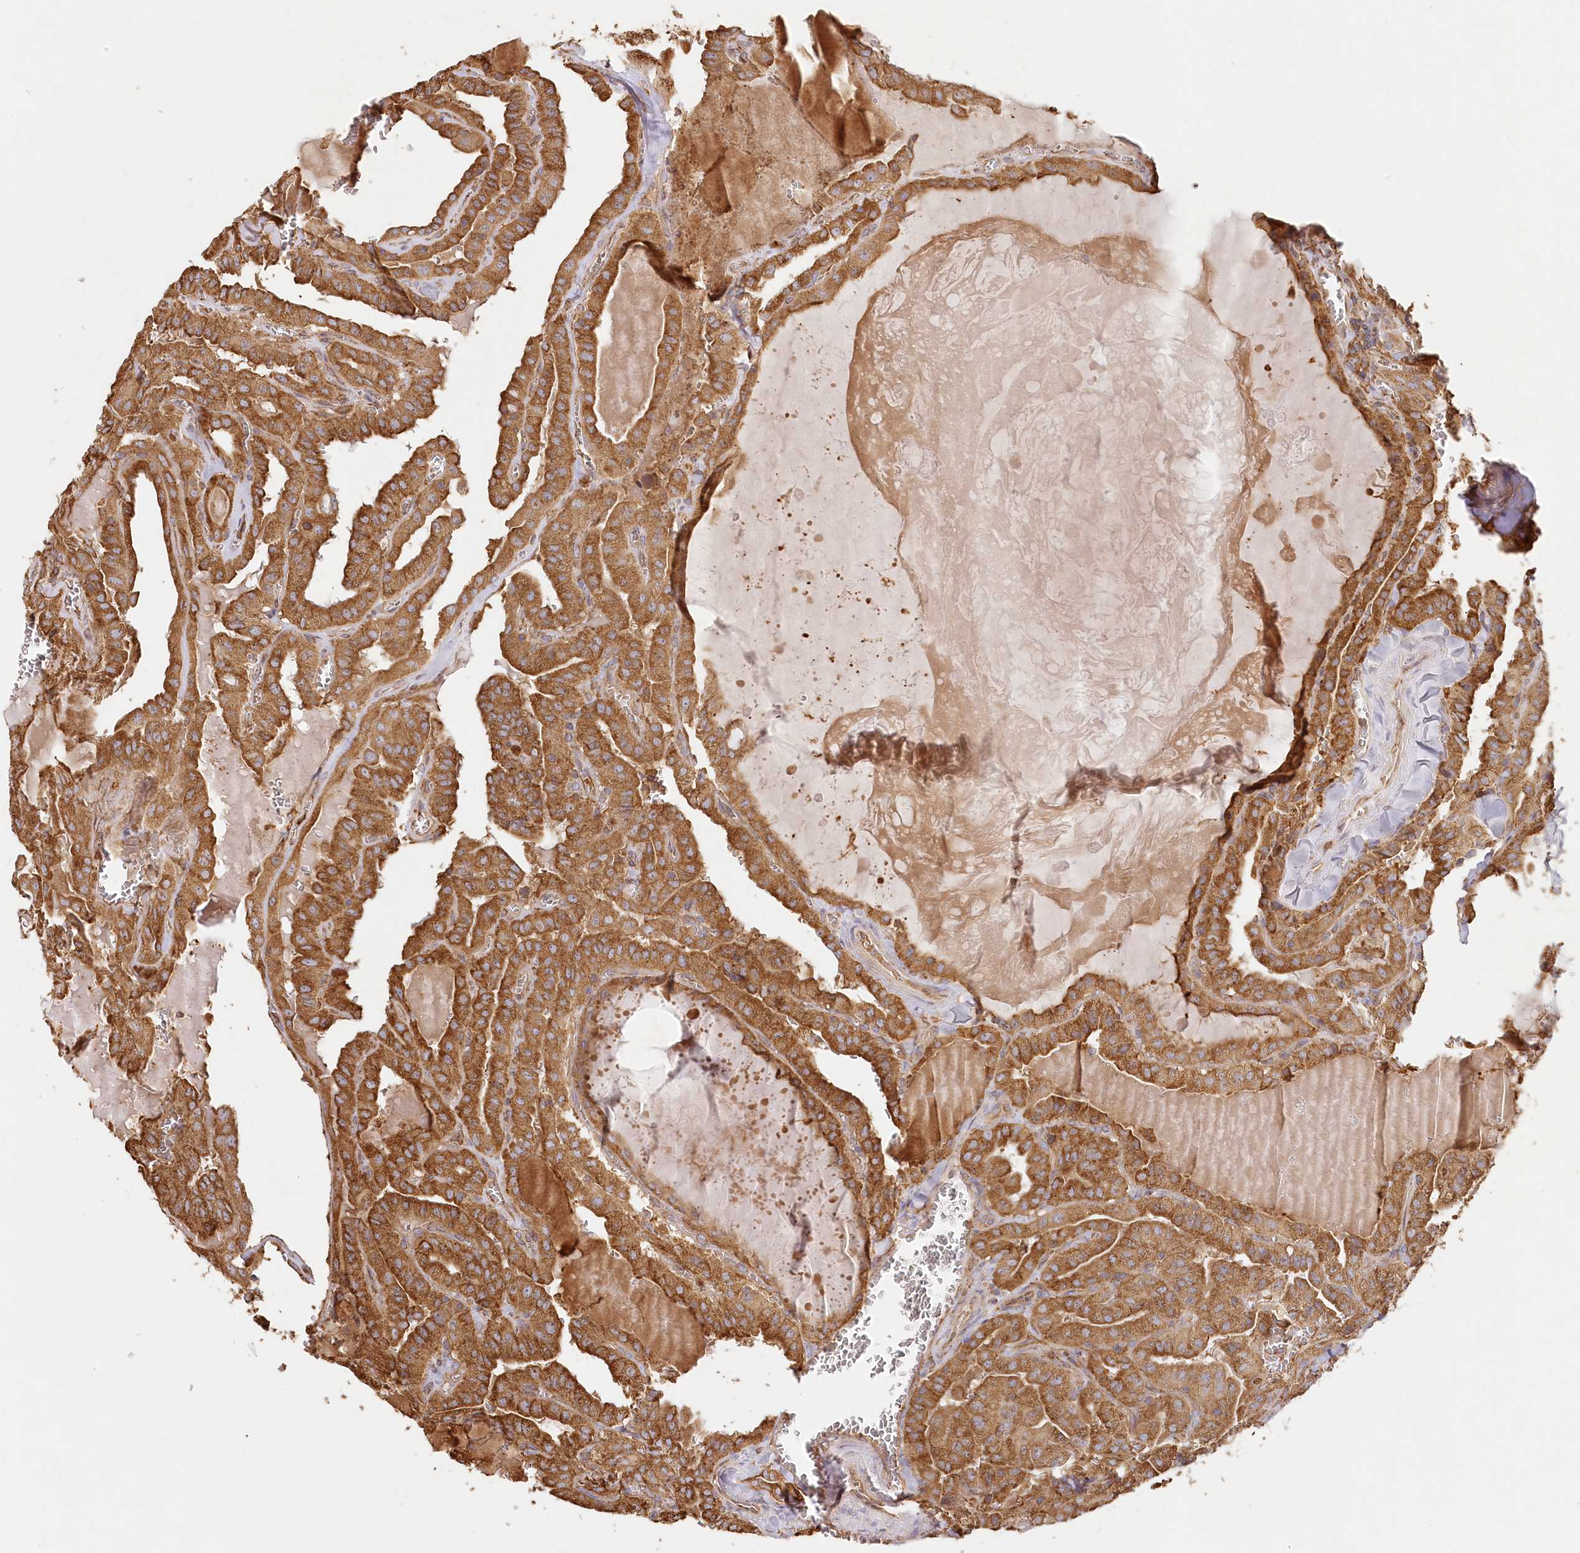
{"staining": {"intensity": "strong", "quantity": ">75%", "location": "cytoplasmic/membranous"}, "tissue": "thyroid cancer", "cell_type": "Tumor cells", "image_type": "cancer", "snomed": [{"axis": "morphology", "description": "Papillary adenocarcinoma, NOS"}, {"axis": "topography", "description": "Thyroid gland"}], "caption": "A photomicrograph showing strong cytoplasmic/membranous positivity in about >75% of tumor cells in papillary adenocarcinoma (thyroid), as visualized by brown immunohistochemical staining.", "gene": "ACAP2", "patient": {"sex": "male", "age": 52}}